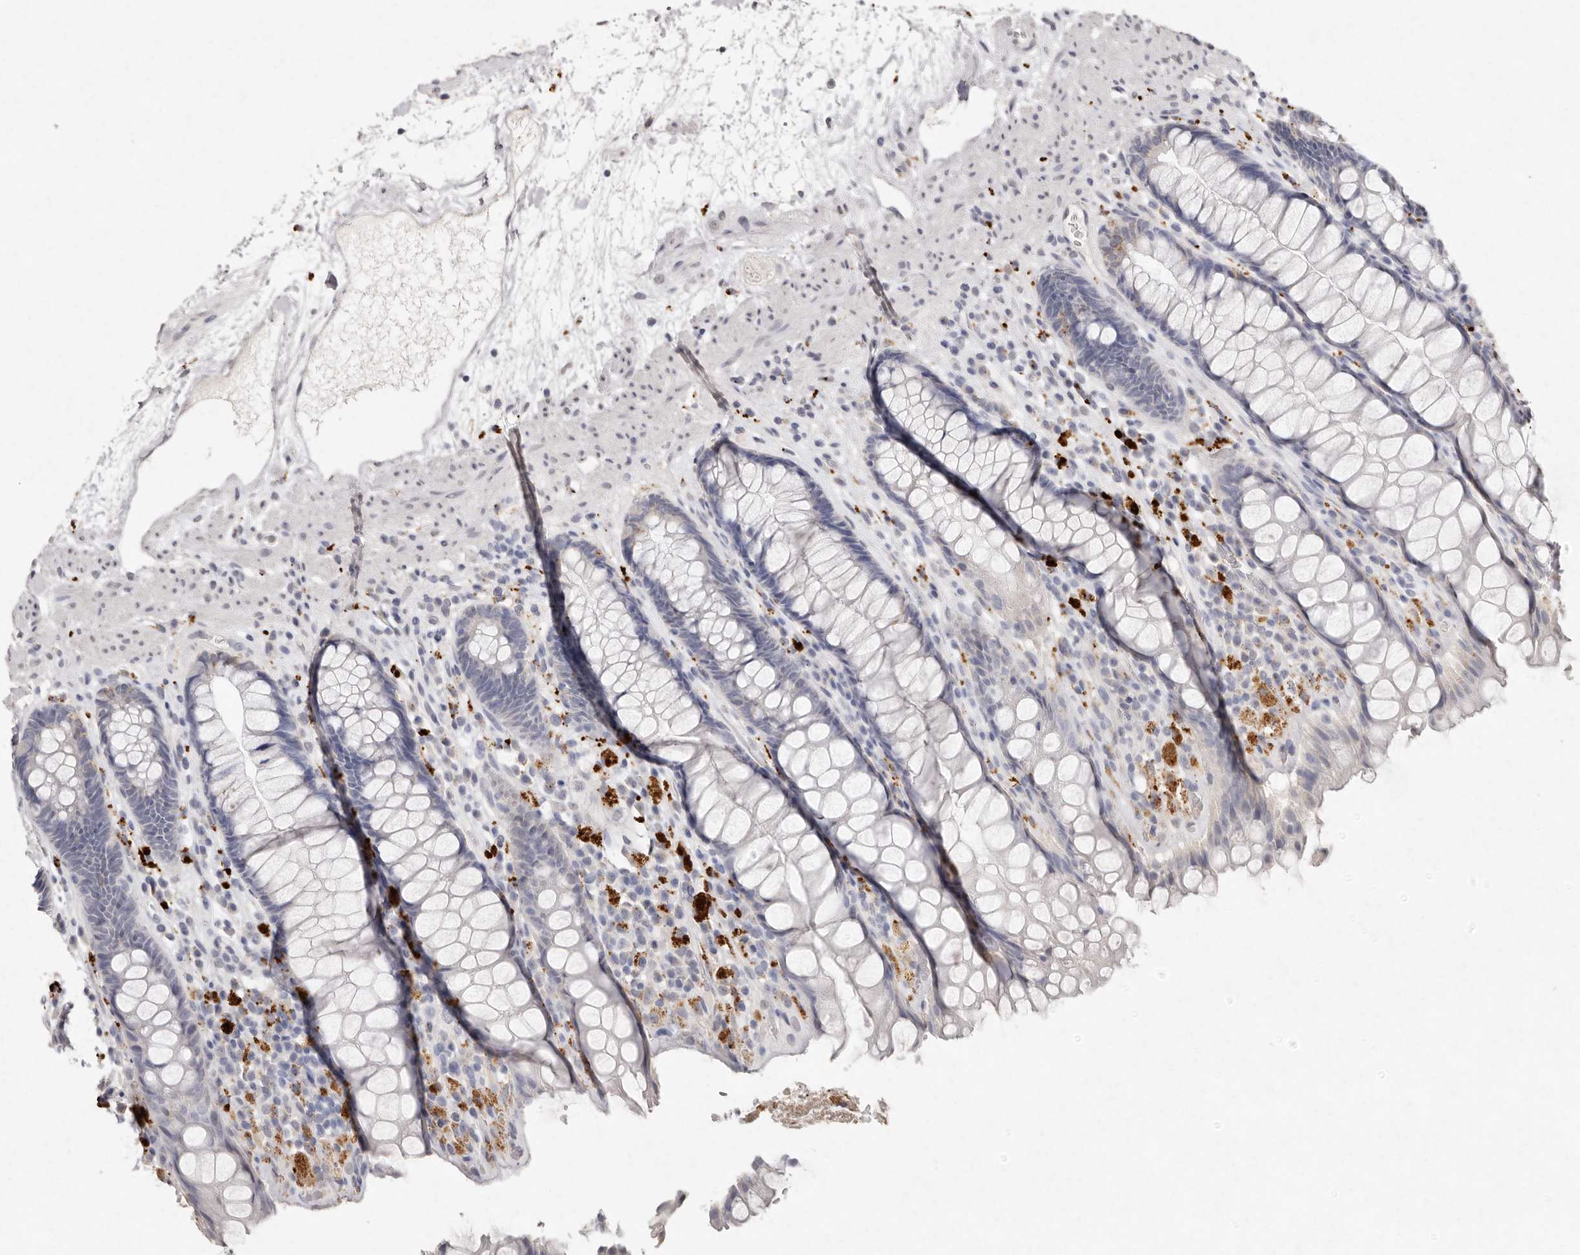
{"staining": {"intensity": "negative", "quantity": "none", "location": "none"}, "tissue": "rectum", "cell_type": "Glandular cells", "image_type": "normal", "snomed": [{"axis": "morphology", "description": "Normal tissue, NOS"}, {"axis": "topography", "description": "Rectum"}], "caption": "An IHC photomicrograph of benign rectum is shown. There is no staining in glandular cells of rectum.", "gene": "FAM185A", "patient": {"sex": "male", "age": 64}}